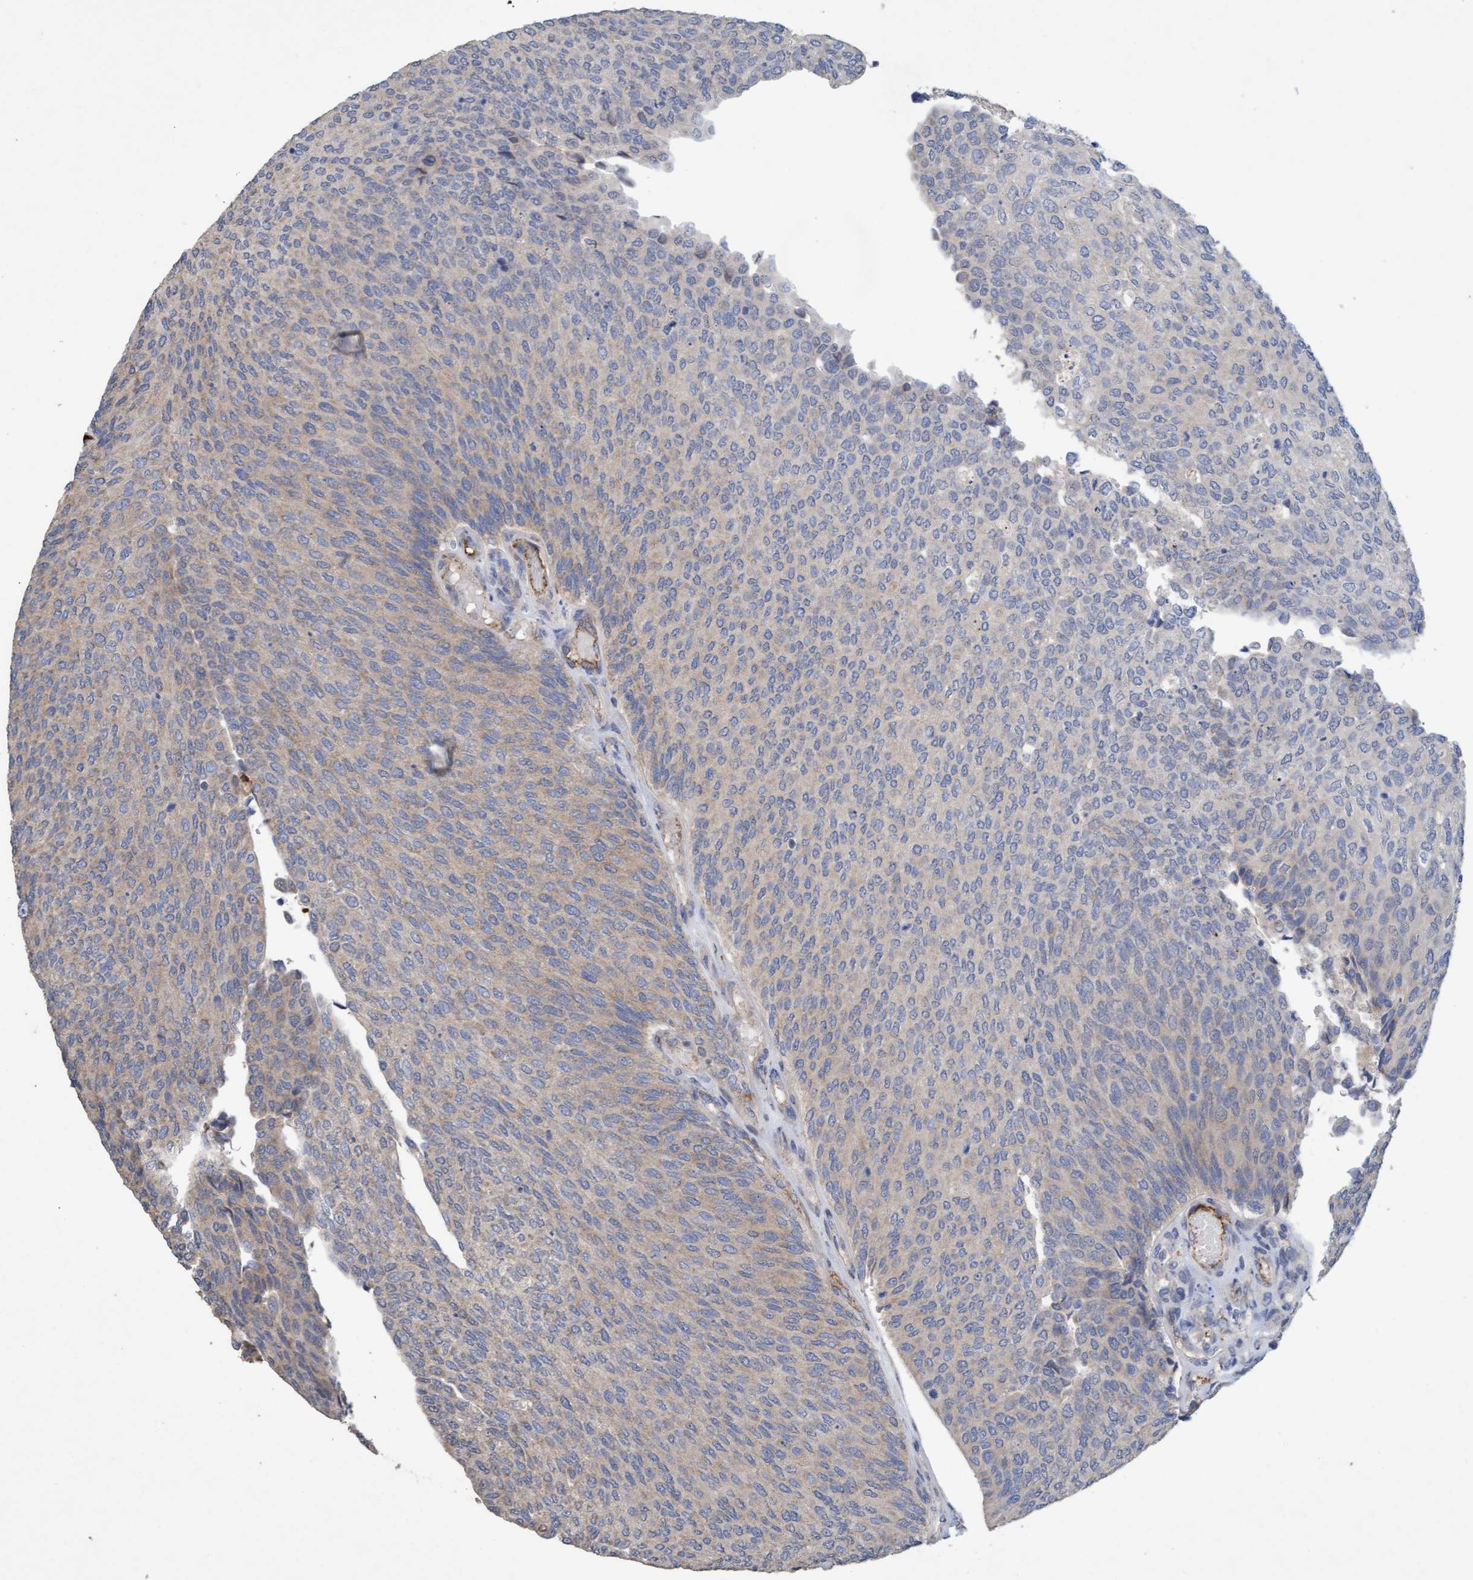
{"staining": {"intensity": "weak", "quantity": "<25%", "location": "cytoplasmic/membranous"}, "tissue": "urothelial cancer", "cell_type": "Tumor cells", "image_type": "cancer", "snomed": [{"axis": "morphology", "description": "Urothelial carcinoma, Low grade"}, {"axis": "topography", "description": "Urinary bladder"}], "caption": "An immunohistochemistry histopathology image of urothelial cancer is shown. There is no staining in tumor cells of urothelial cancer.", "gene": "DDHD2", "patient": {"sex": "female", "age": 79}}